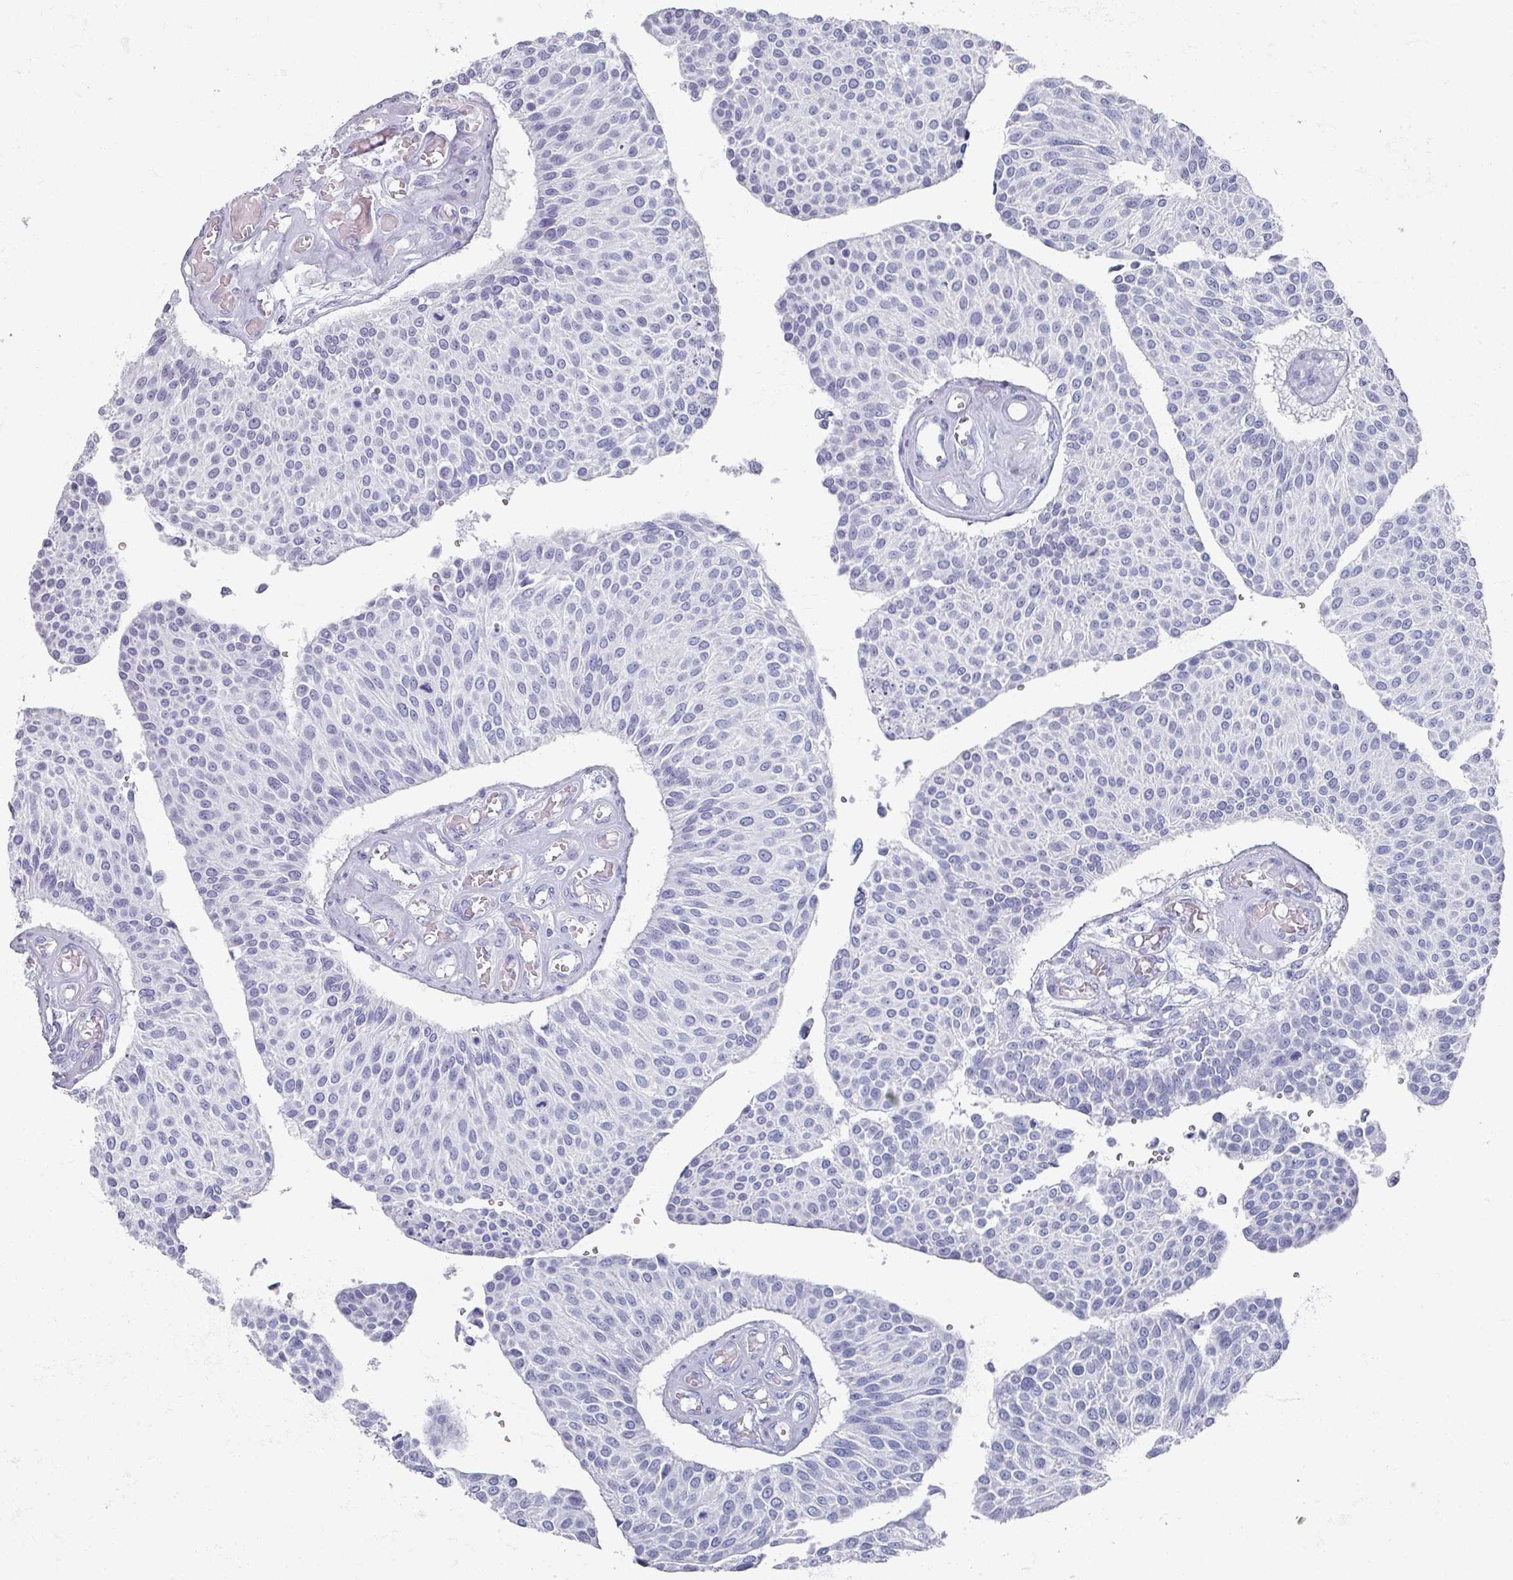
{"staining": {"intensity": "negative", "quantity": "none", "location": "none"}, "tissue": "urothelial cancer", "cell_type": "Tumor cells", "image_type": "cancer", "snomed": [{"axis": "morphology", "description": "Urothelial carcinoma, NOS"}, {"axis": "topography", "description": "Urinary bladder"}], "caption": "Tumor cells are negative for brown protein staining in urothelial cancer. (DAB immunohistochemistry (IHC) visualized using brightfield microscopy, high magnification).", "gene": "OMG", "patient": {"sex": "male", "age": 55}}